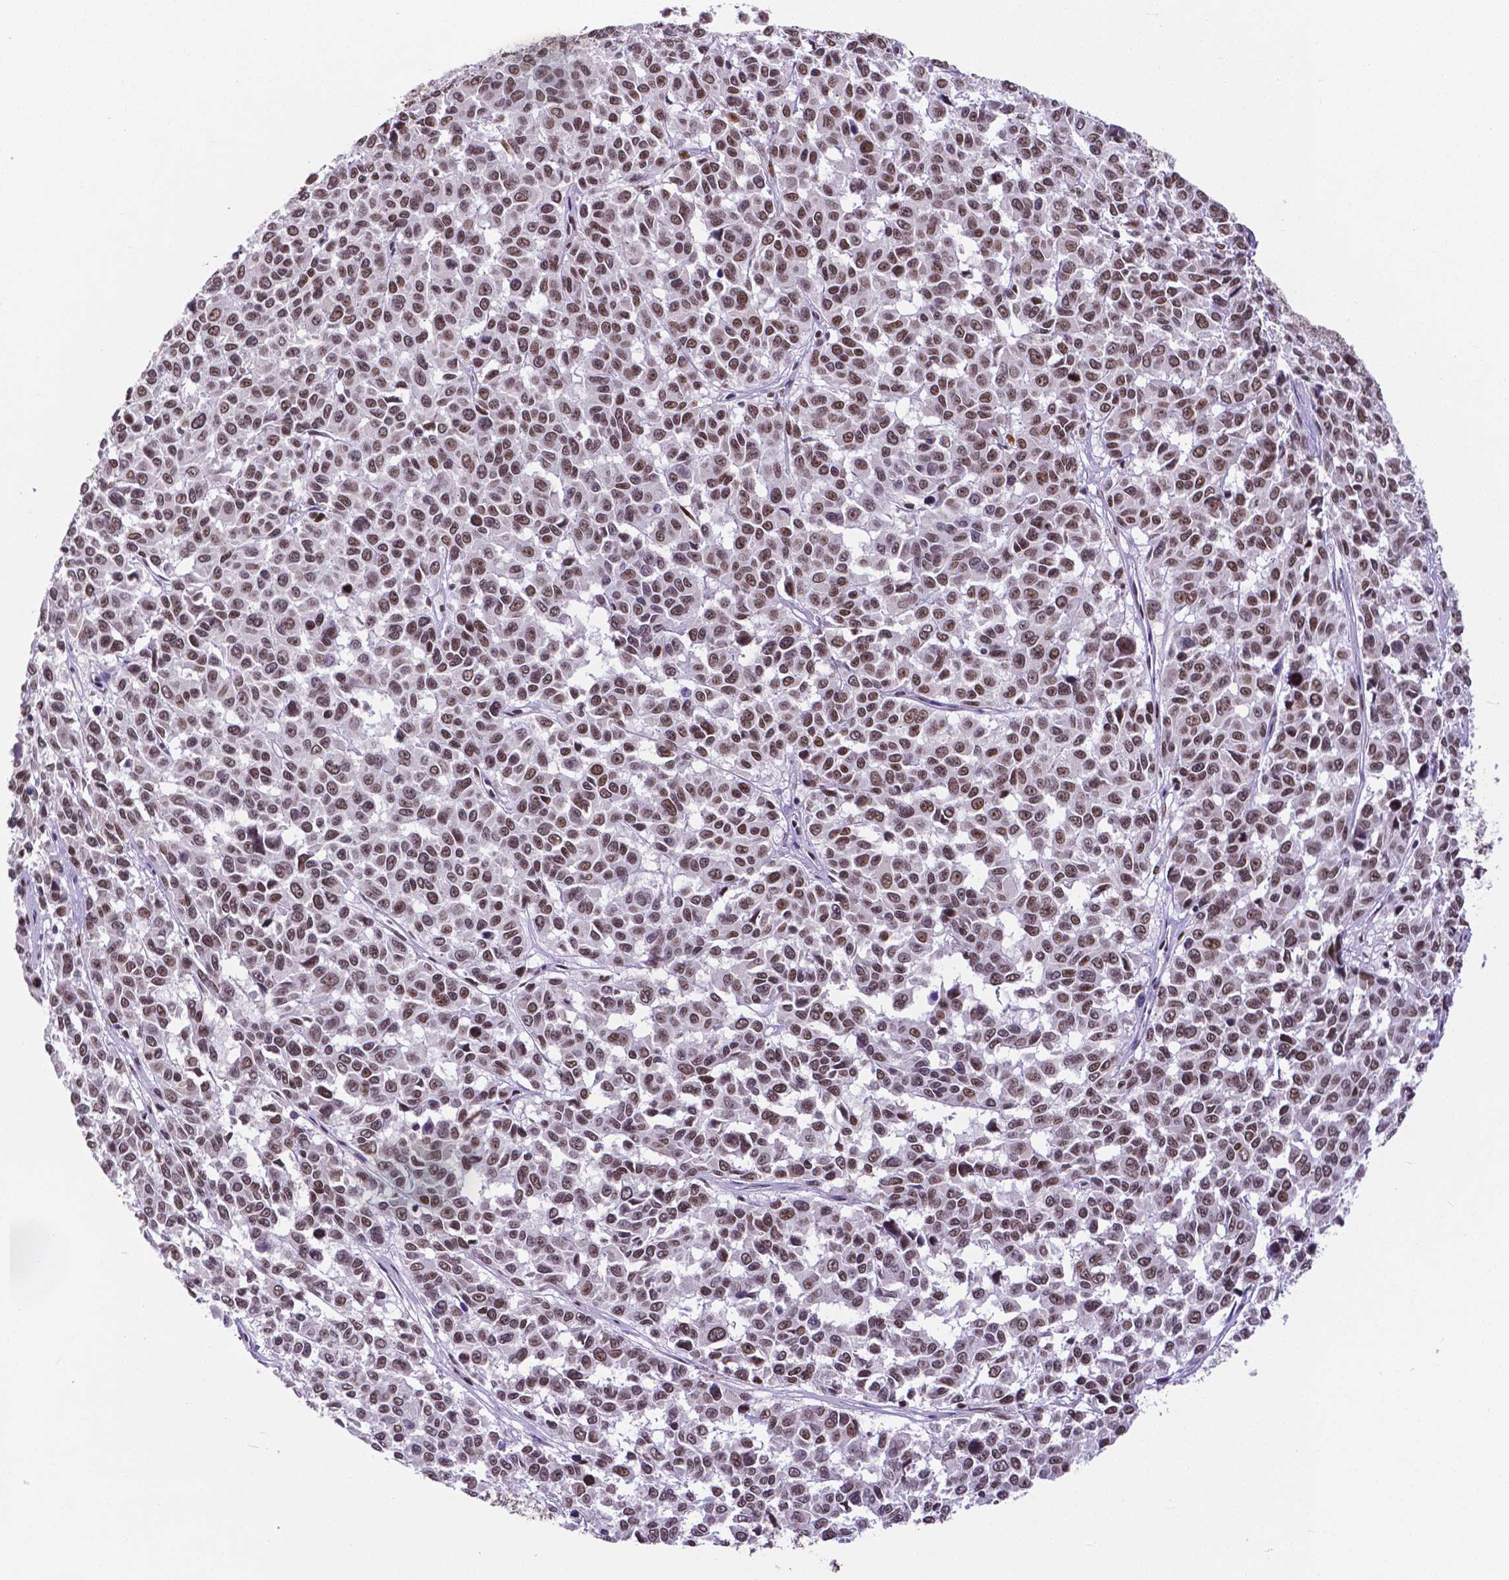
{"staining": {"intensity": "moderate", "quantity": "25%-75%", "location": "nuclear"}, "tissue": "melanoma", "cell_type": "Tumor cells", "image_type": "cancer", "snomed": [{"axis": "morphology", "description": "Malignant melanoma, NOS"}, {"axis": "topography", "description": "Skin"}], "caption": "High-magnification brightfield microscopy of malignant melanoma stained with DAB (3,3'-diaminobenzidine) (brown) and counterstained with hematoxylin (blue). tumor cells exhibit moderate nuclear expression is present in about25%-75% of cells.", "gene": "ATRX", "patient": {"sex": "female", "age": 66}}